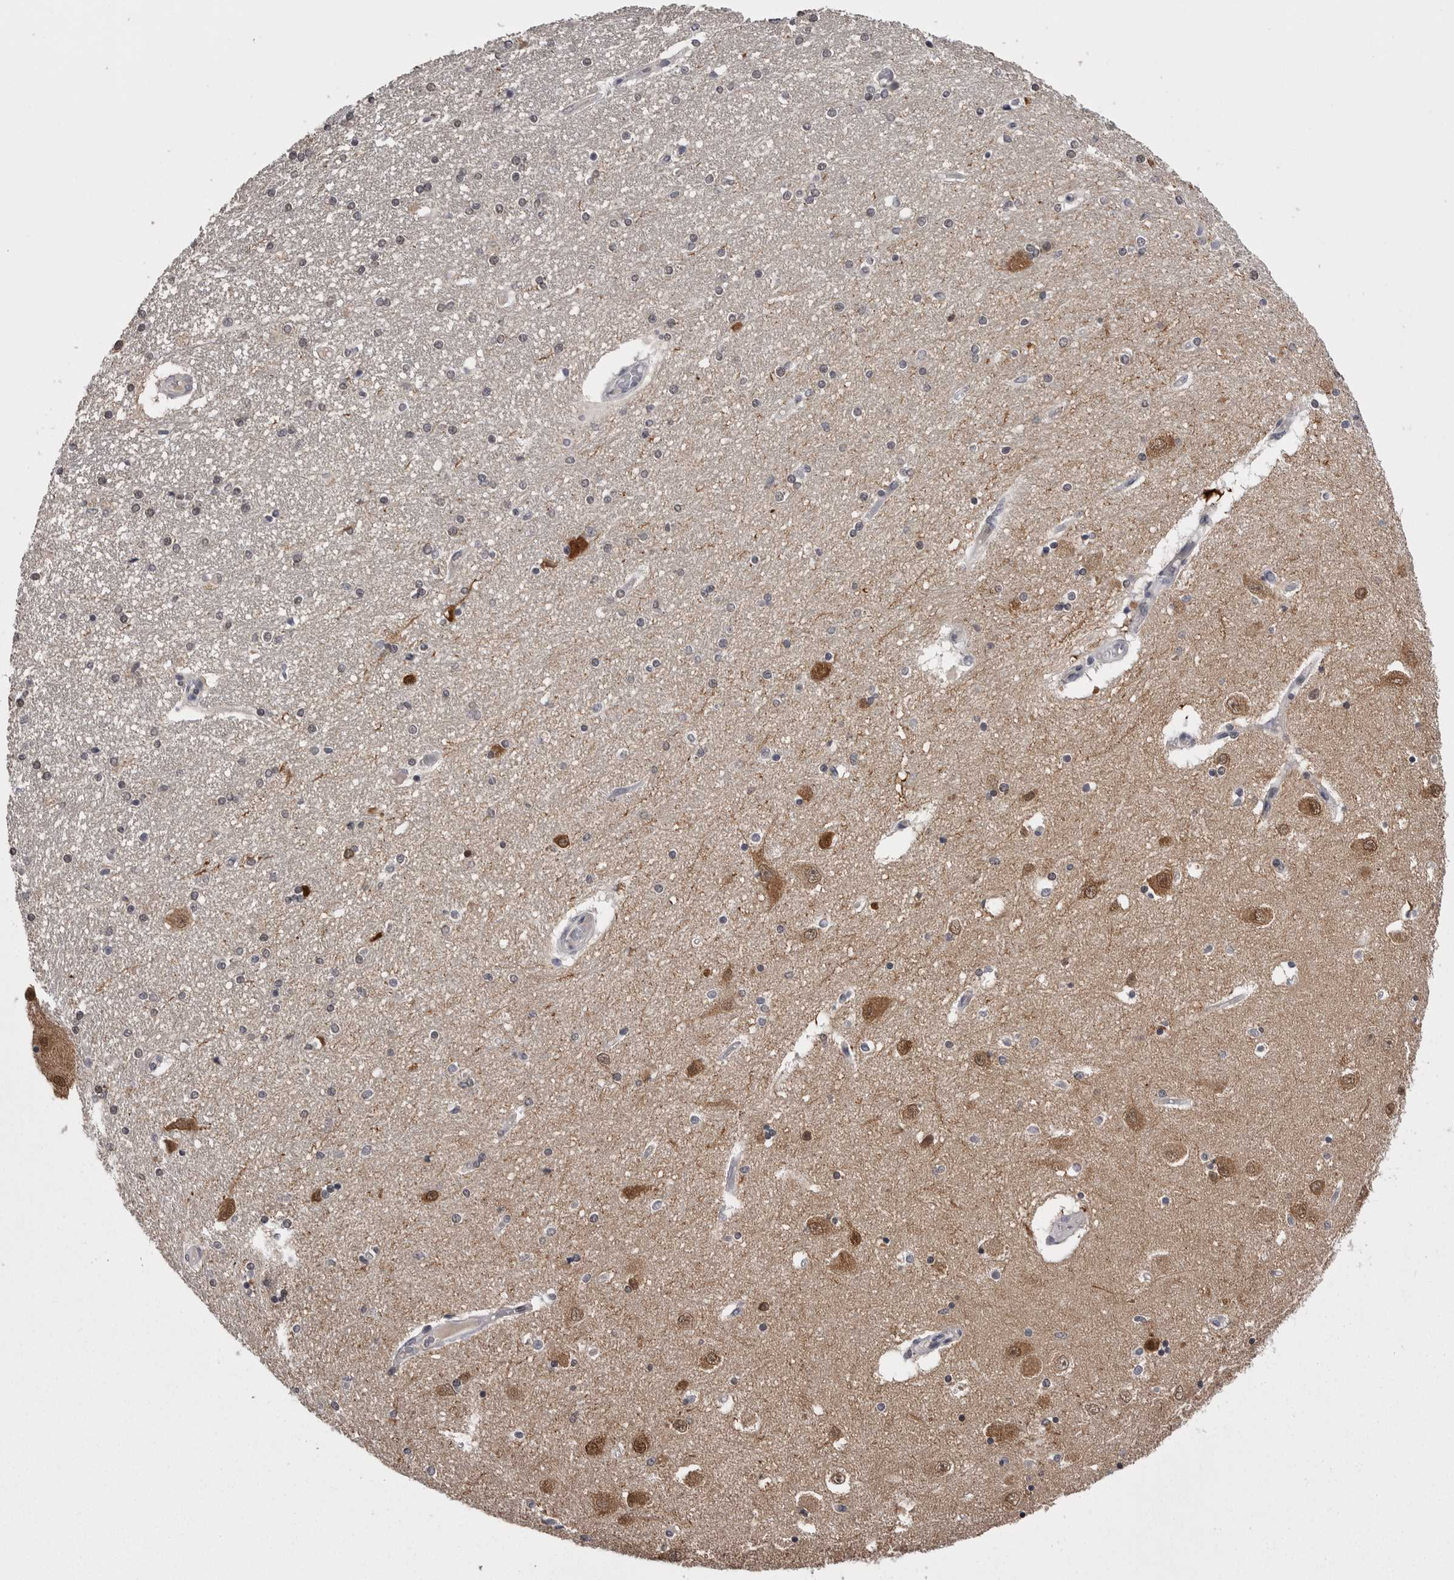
{"staining": {"intensity": "weak", "quantity": "<25%", "location": "nuclear"}, "tissue": "hippocampus", "cell_type": "Glial cells", "image_type": "normal", "snomed": [{"axis": "morphology", "description": "Normal tissue, NOS"}, {"axis": "topography", "description": "Hippocampus"}], "caption": "The micrograph shows no significant positivity in glial cells of hippocampus.", "gene": "DLG2", "patient": {"sex": "female", "age": 54}}